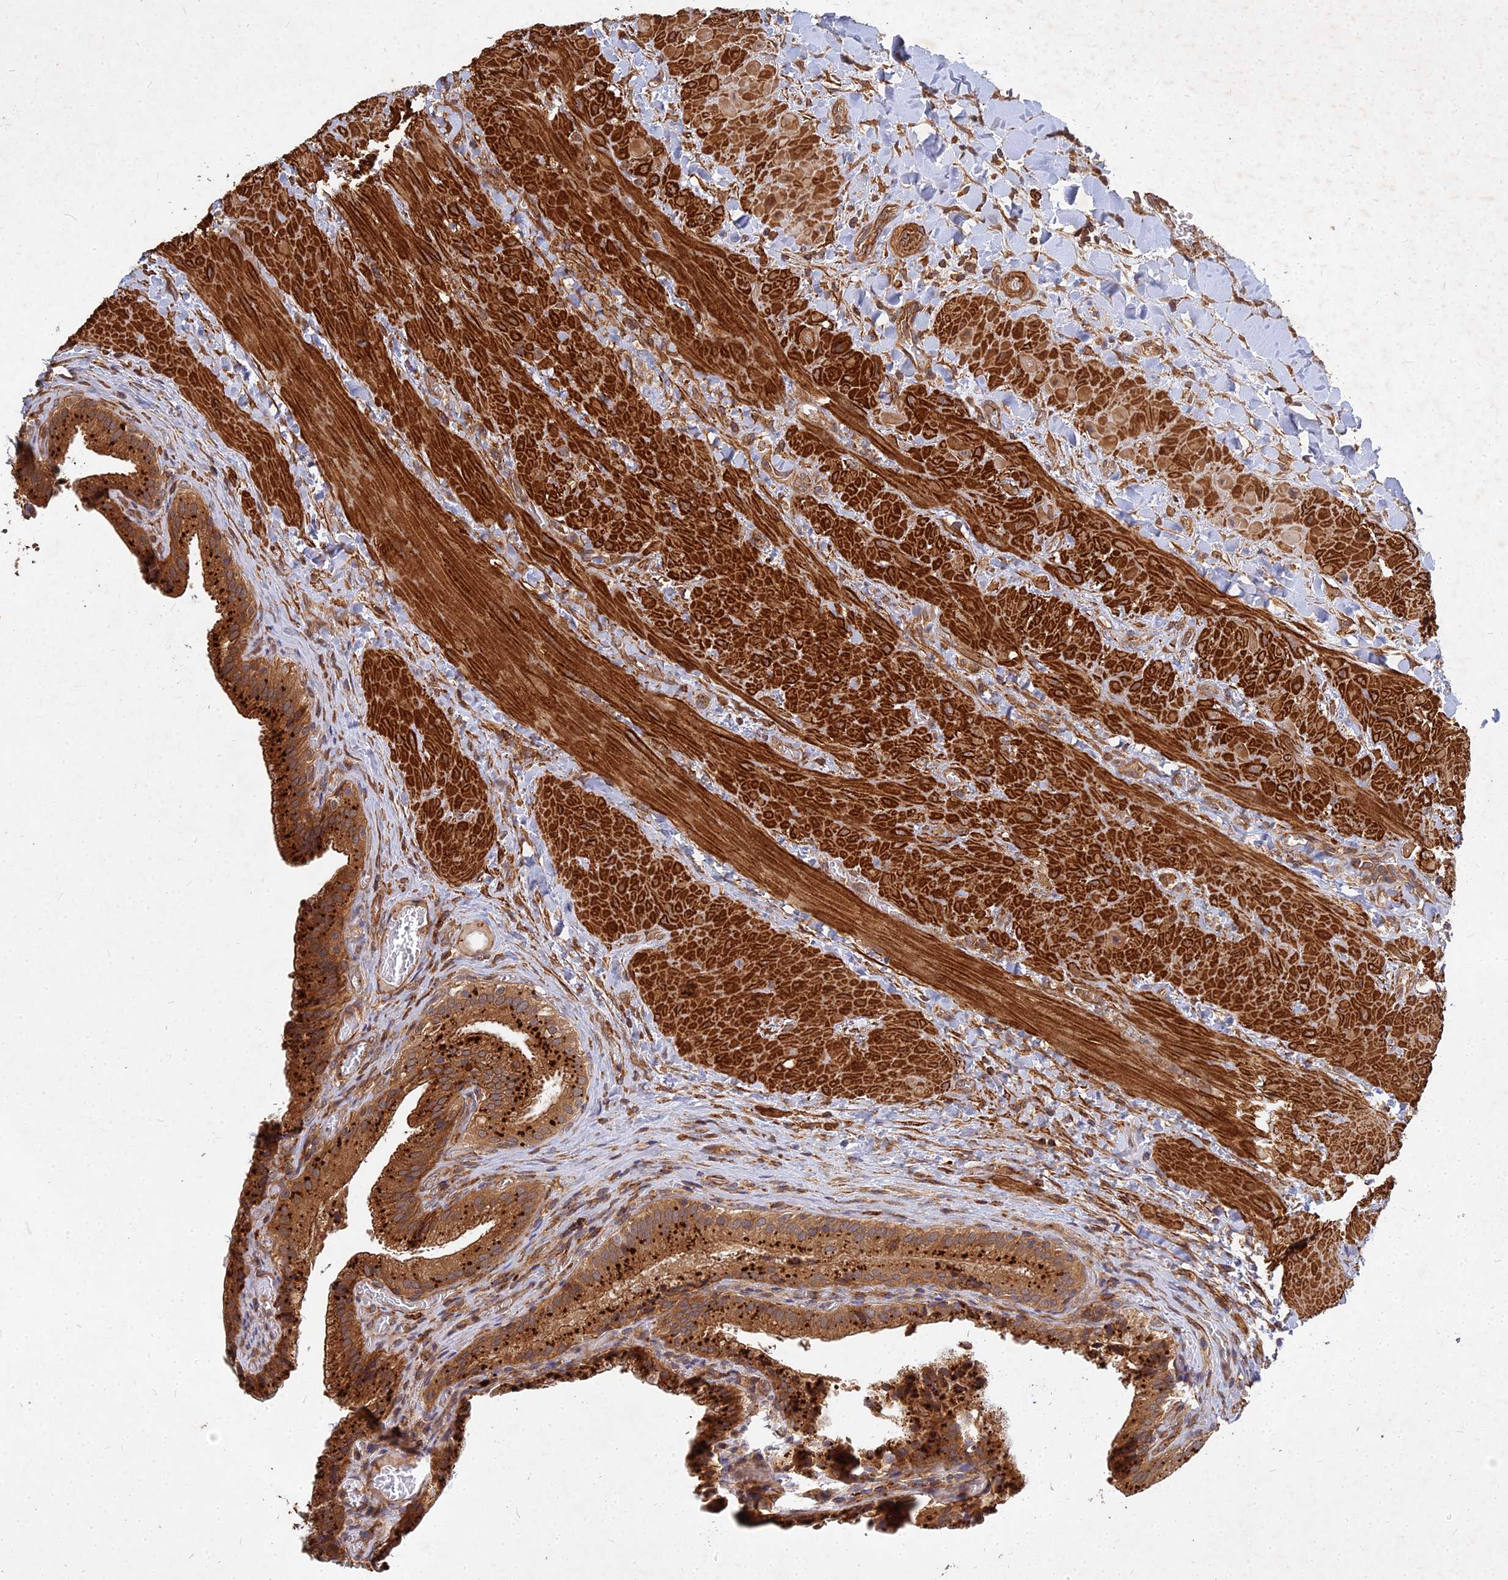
{"staining": {"intensity": "strong", "quantity": ">75%", "location": "cytoplasmic/membranous"}, "tissue": "gallbladder", "cell_type": "Glandular cells", "image_type": "normal", "snomed": [{"axis": "morphology", "description": "Normal tissue, NOS"}, {"axis": "topography", "description": "Gallbladder"}], "caption": "High-magnification brightfield microscopy of unremarkable gallbladder stained with DAB (3,3'-diaminobenzidine) (brown) and counterstained with hematoxylin (blue). glandular cells exhibit strong cytoplasmic/membranous expression is identified in about>75% of cells. The staining was performed using DAB (3,3'-diaminobenzidine), with brown indicating positive protein expression. Nuclei are stained blue with hematoxylin.", "gene": "UBE2W", "patient": {"sex": "male", "age": 24}}